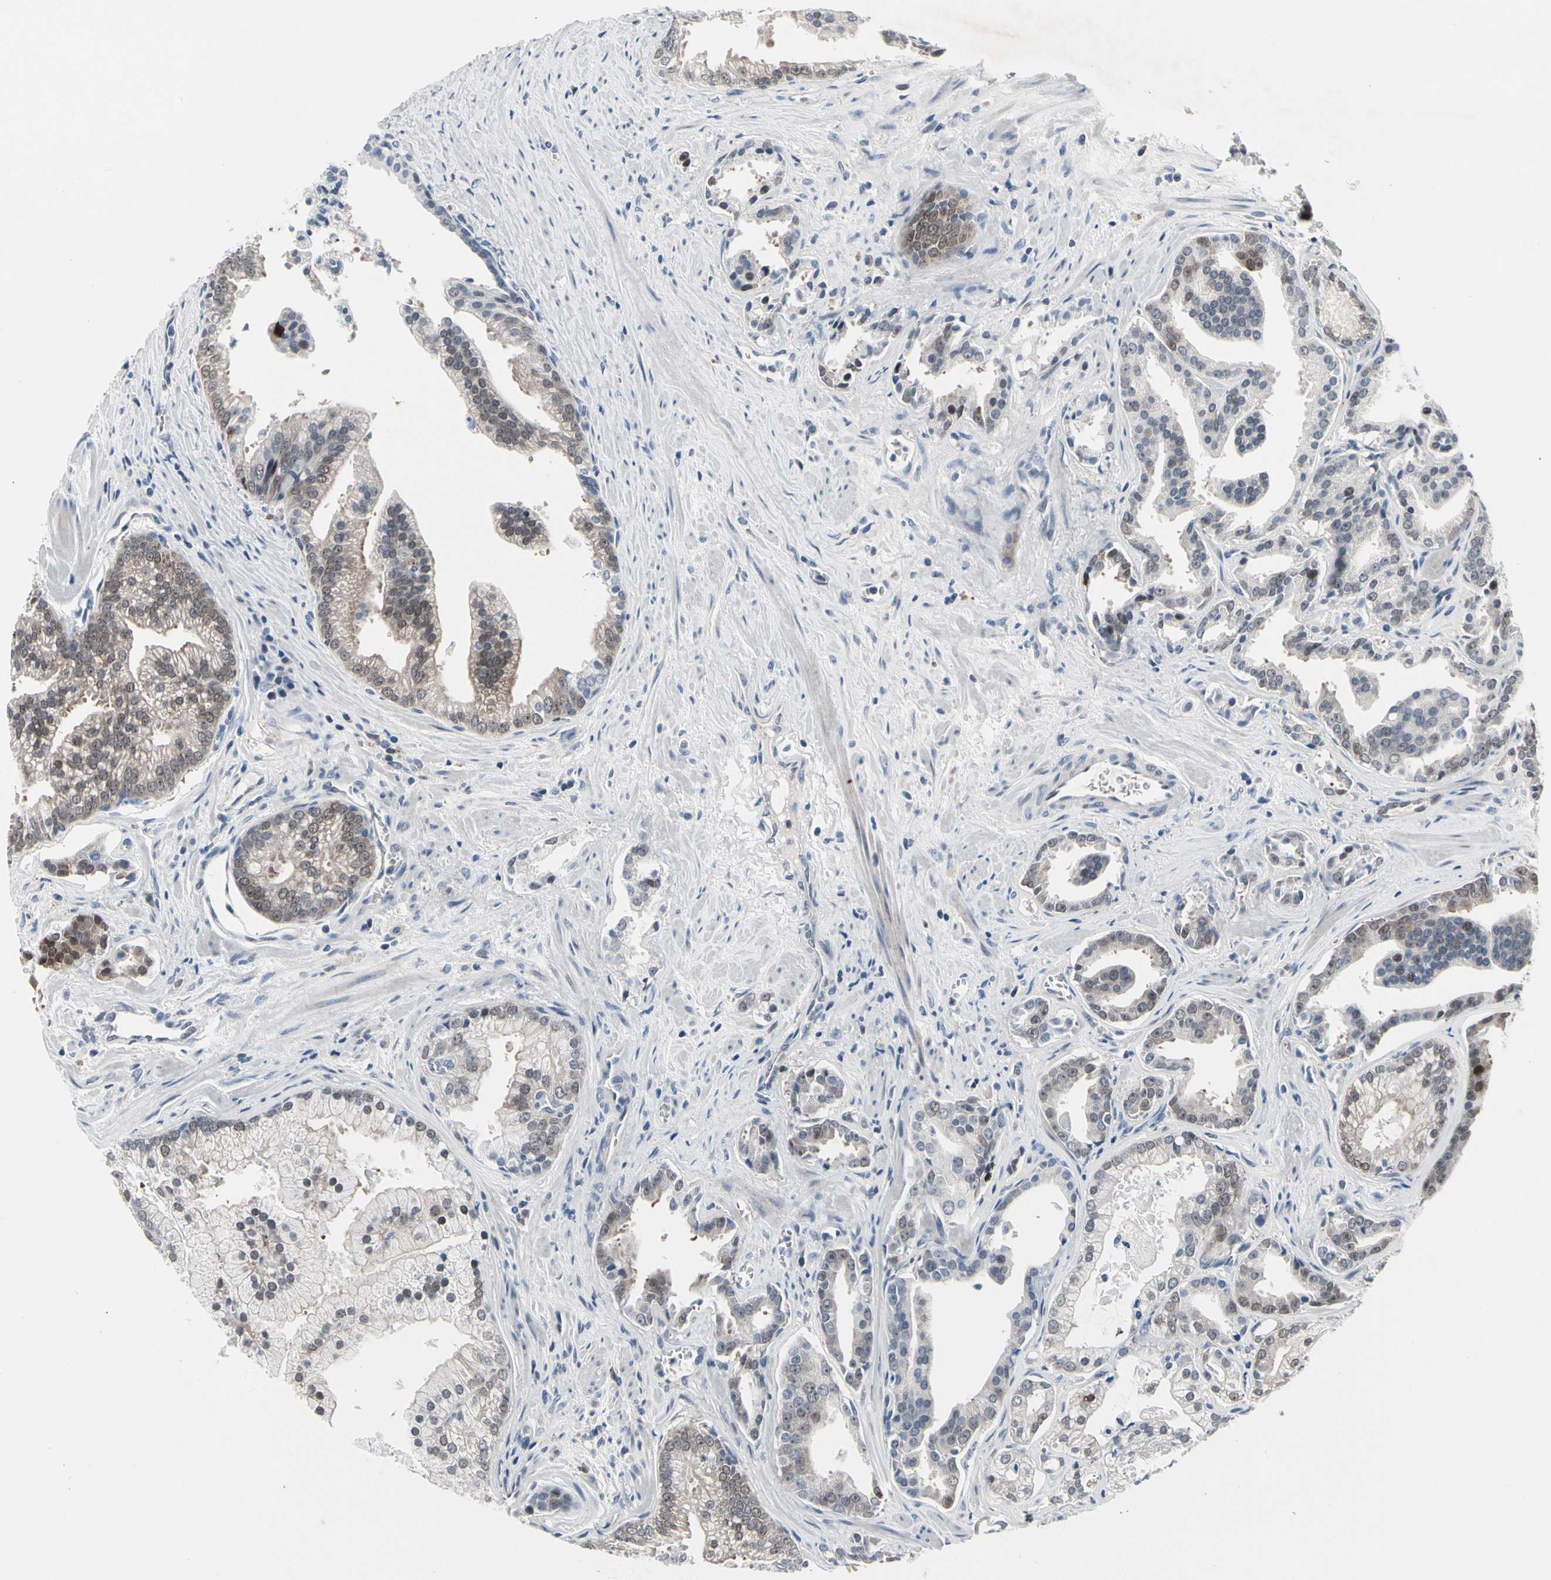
{"staining": {"intensity": "weak", "quantity": "25%-75%", "location": "cytoplasmic/membranous,nuclear"}, "tissue": "prostate cancer", "cell_type": "Tumor cells", "image_type": "cancer", "snomed": [{"axis": "morphology", "description": "Adenocarcinoma, High grade"}, {"axis": "topography", "description": "Prostate"}], "caption": "A brown stain highlights weak cytoplasmic/membranous and nuclear staining of a protein in adenocarcinoma (high-grade) (prostate) tumor cells. The protein of interest is shown in brown color, while the nuclei are stained blue.", "gene": "TXN", "patient": {"sex": "male", "age": 67}}